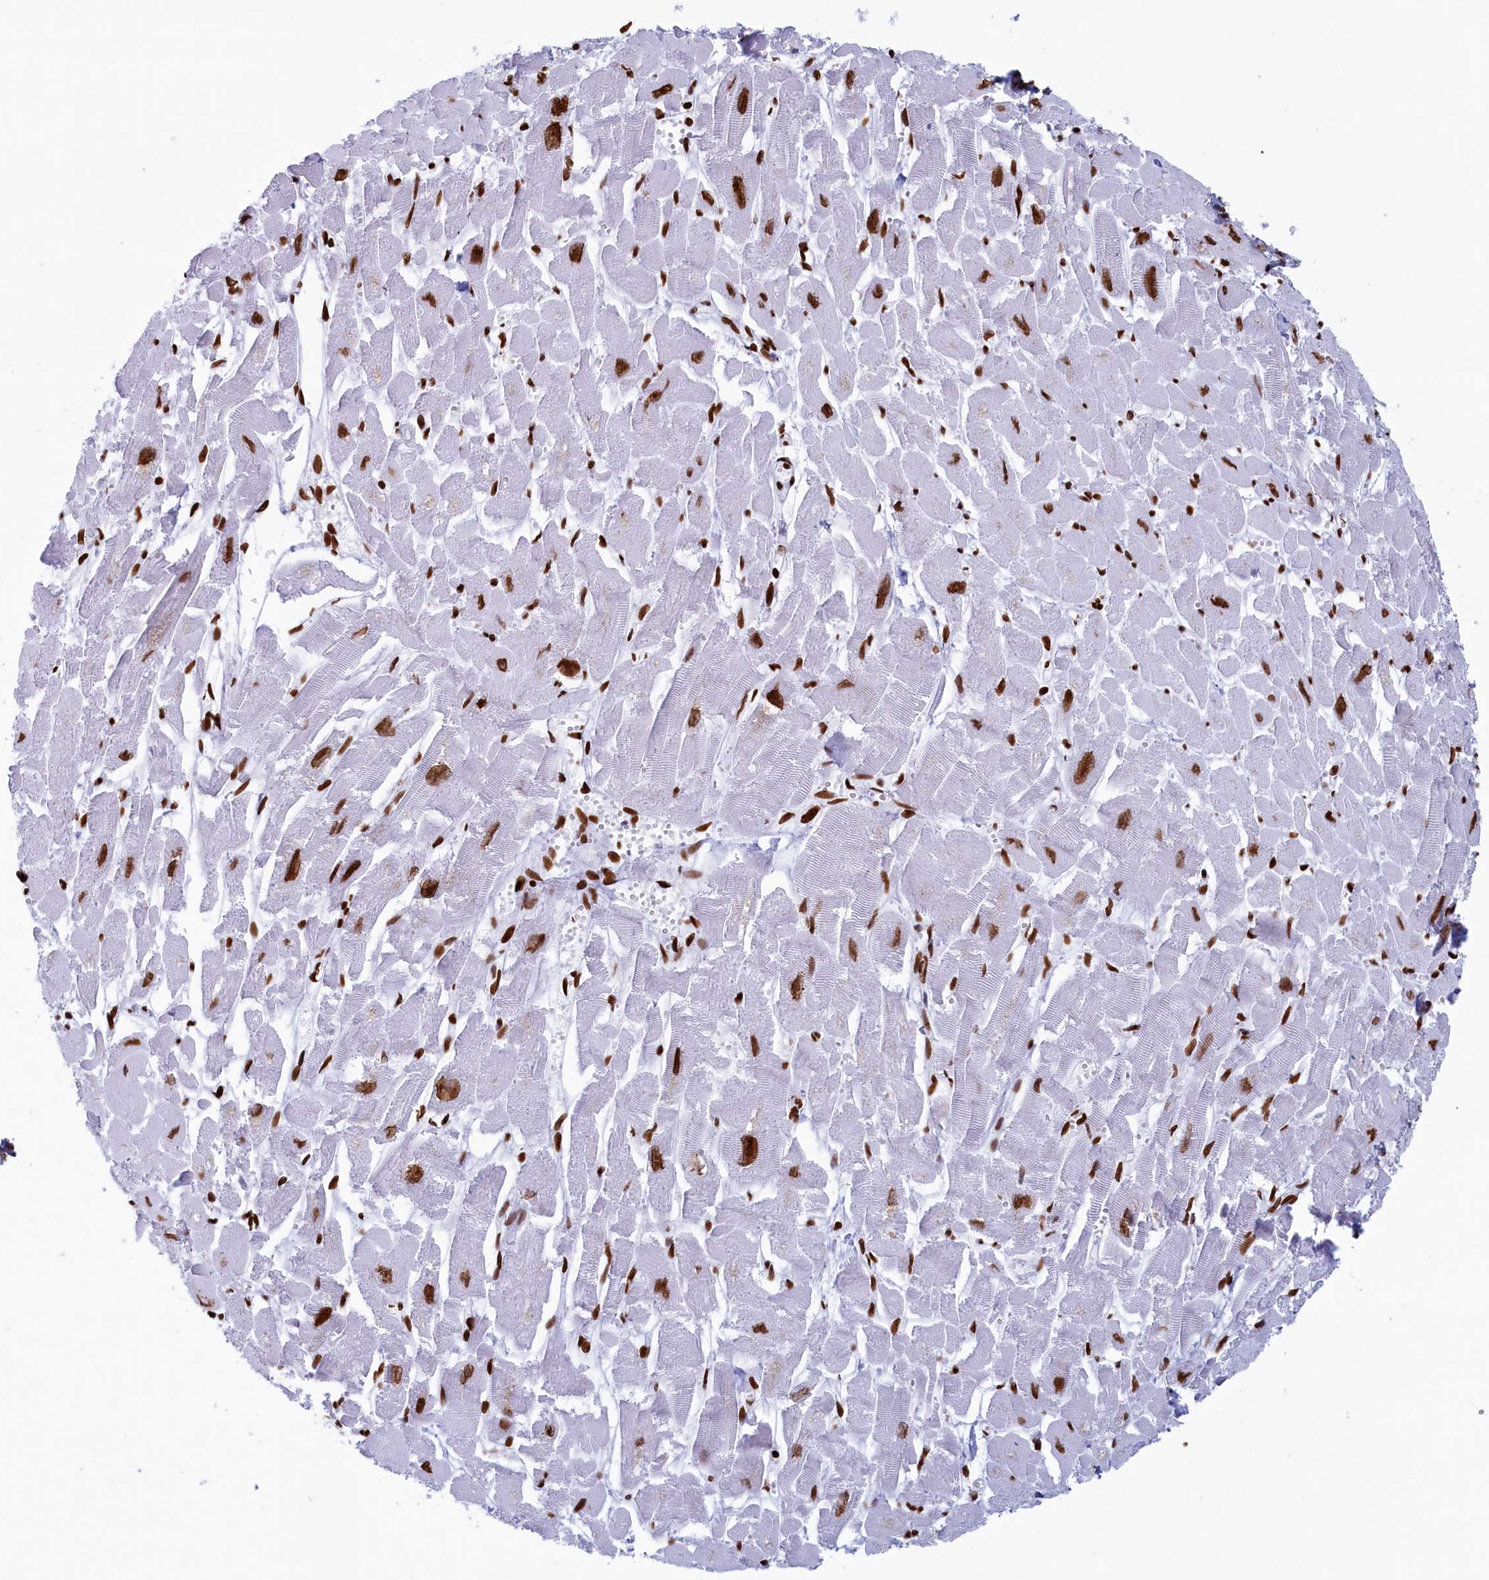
{"staining": {"intensity": "strong", "quantity": ">75%", "location": "nuclear"}, "tissue": "heart muscle", "cell_type": "Cardiomyocytes", "image_type": "normal", "snomed": [{"axis": "morphology", "description": "Normal tissue, NOS"}, {"axis": "topography", "description": "Heart"}], "caption": "A photomicrograph showing strong nuclear expression in approximately >75% of cardiomyocytes in normal heart muscle, as visualized by brown immunohistochemical staining.", "gene": "APOBEC3A", "patient": {"sex": "male", "age": 54}}